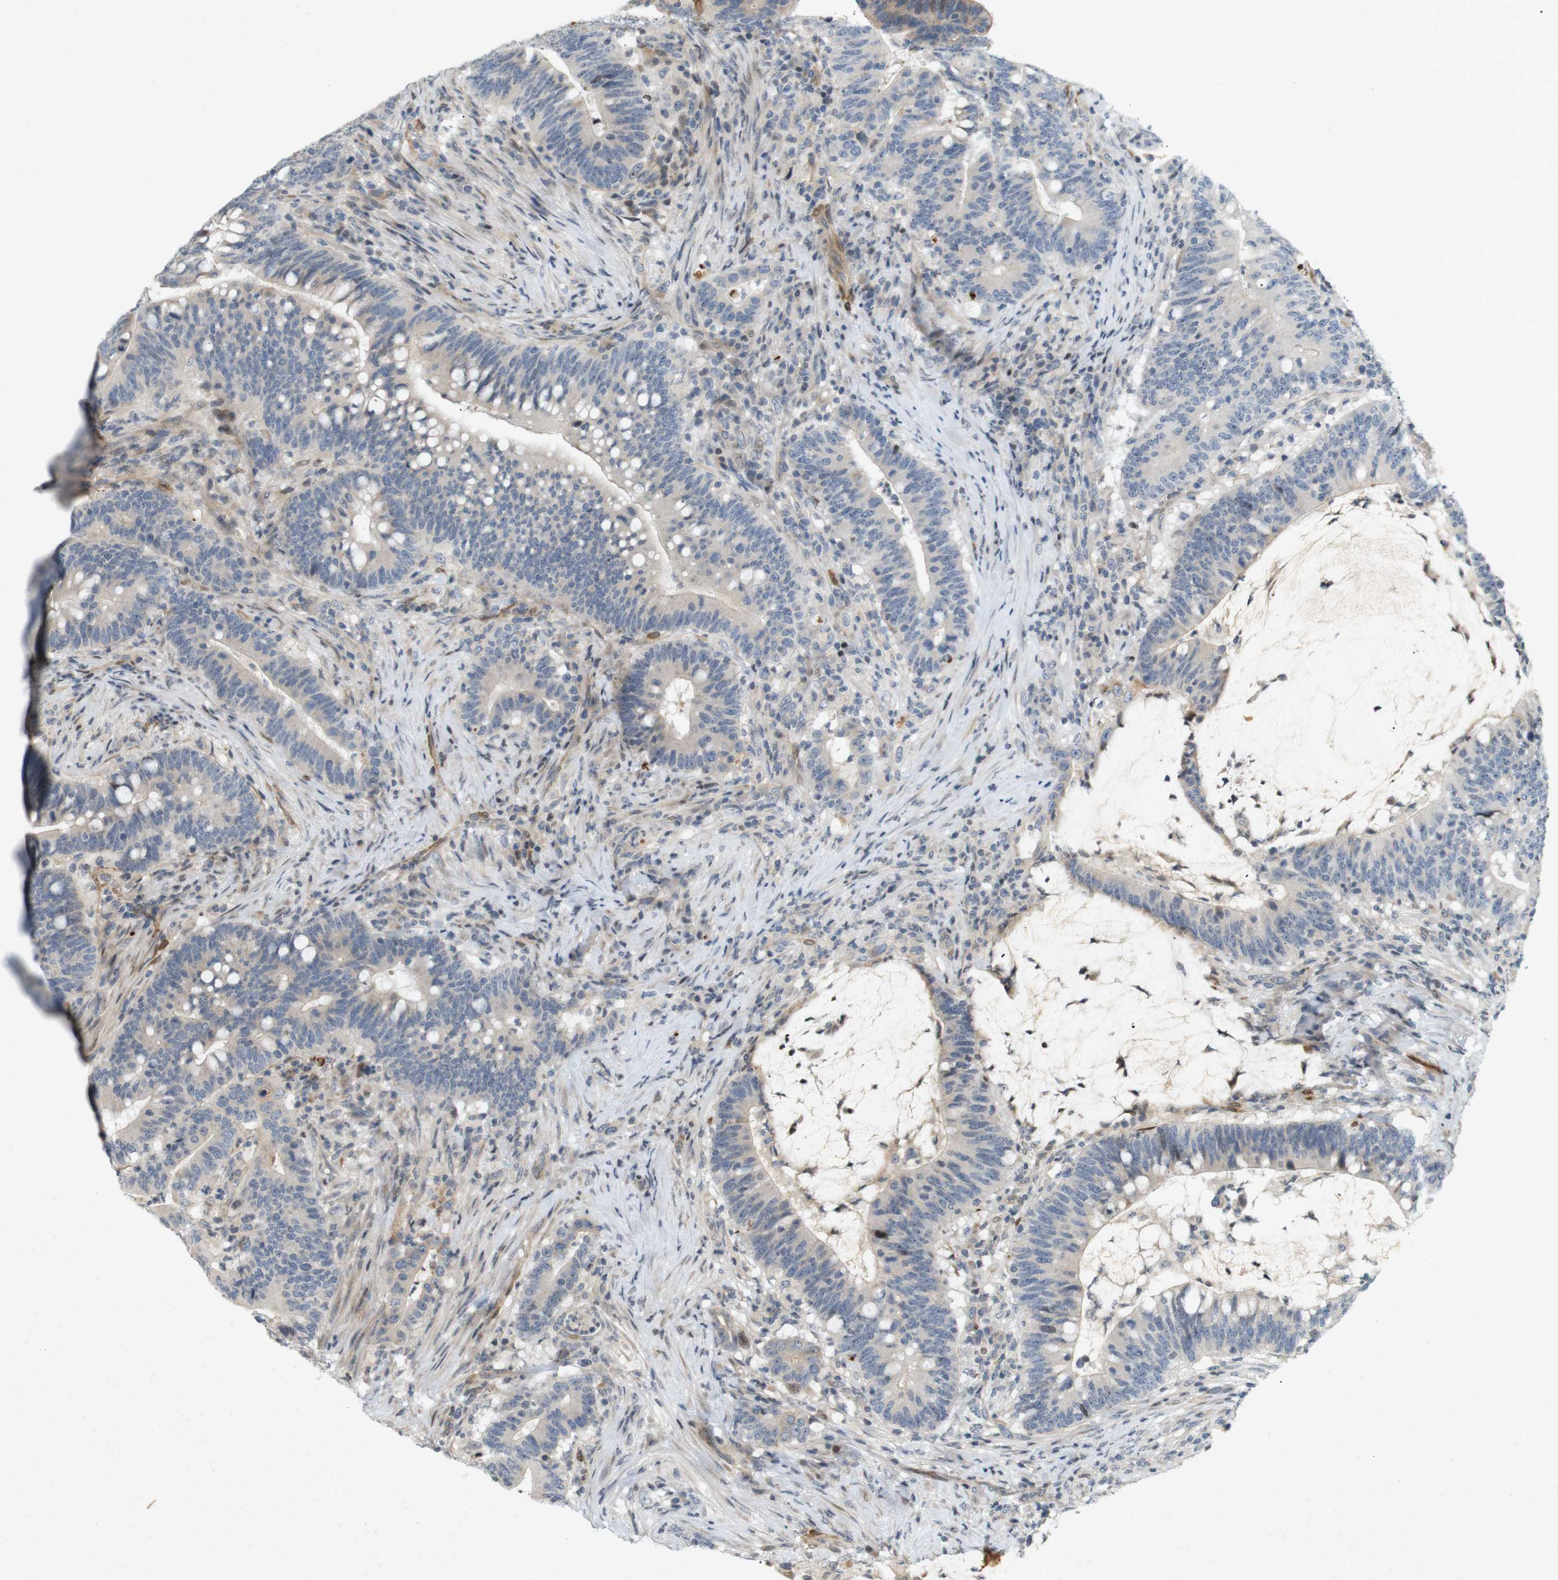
{"staining": {"intensity": "weak", "quantity": "25%-75%", "location": "cytoplasmic/membranous"}, "tissue": "colorectal cancer", "cell_type": "Tumor cells", "image_type": "cancer", "snomed": [{"axis": "morphology", "description": "Normal tissue, NOS"}, {"axis": "morphology", "description": "Adenocarcinoma, NOS"}, {"axis": "topography", "description": "Colon"}], "caption": "Immunohistochemical staining of human colorectal cancer shows low levels of weak cytoplasmic/membranous protein expression in about 25%-75% of tumor cells. (Stains: DAB in brown, nuclei in blue, Microscopy: brightfield microscopy at high magnification).", "gene": "PPP1R14A", "patient": {"sex": "female", "age": 66}}